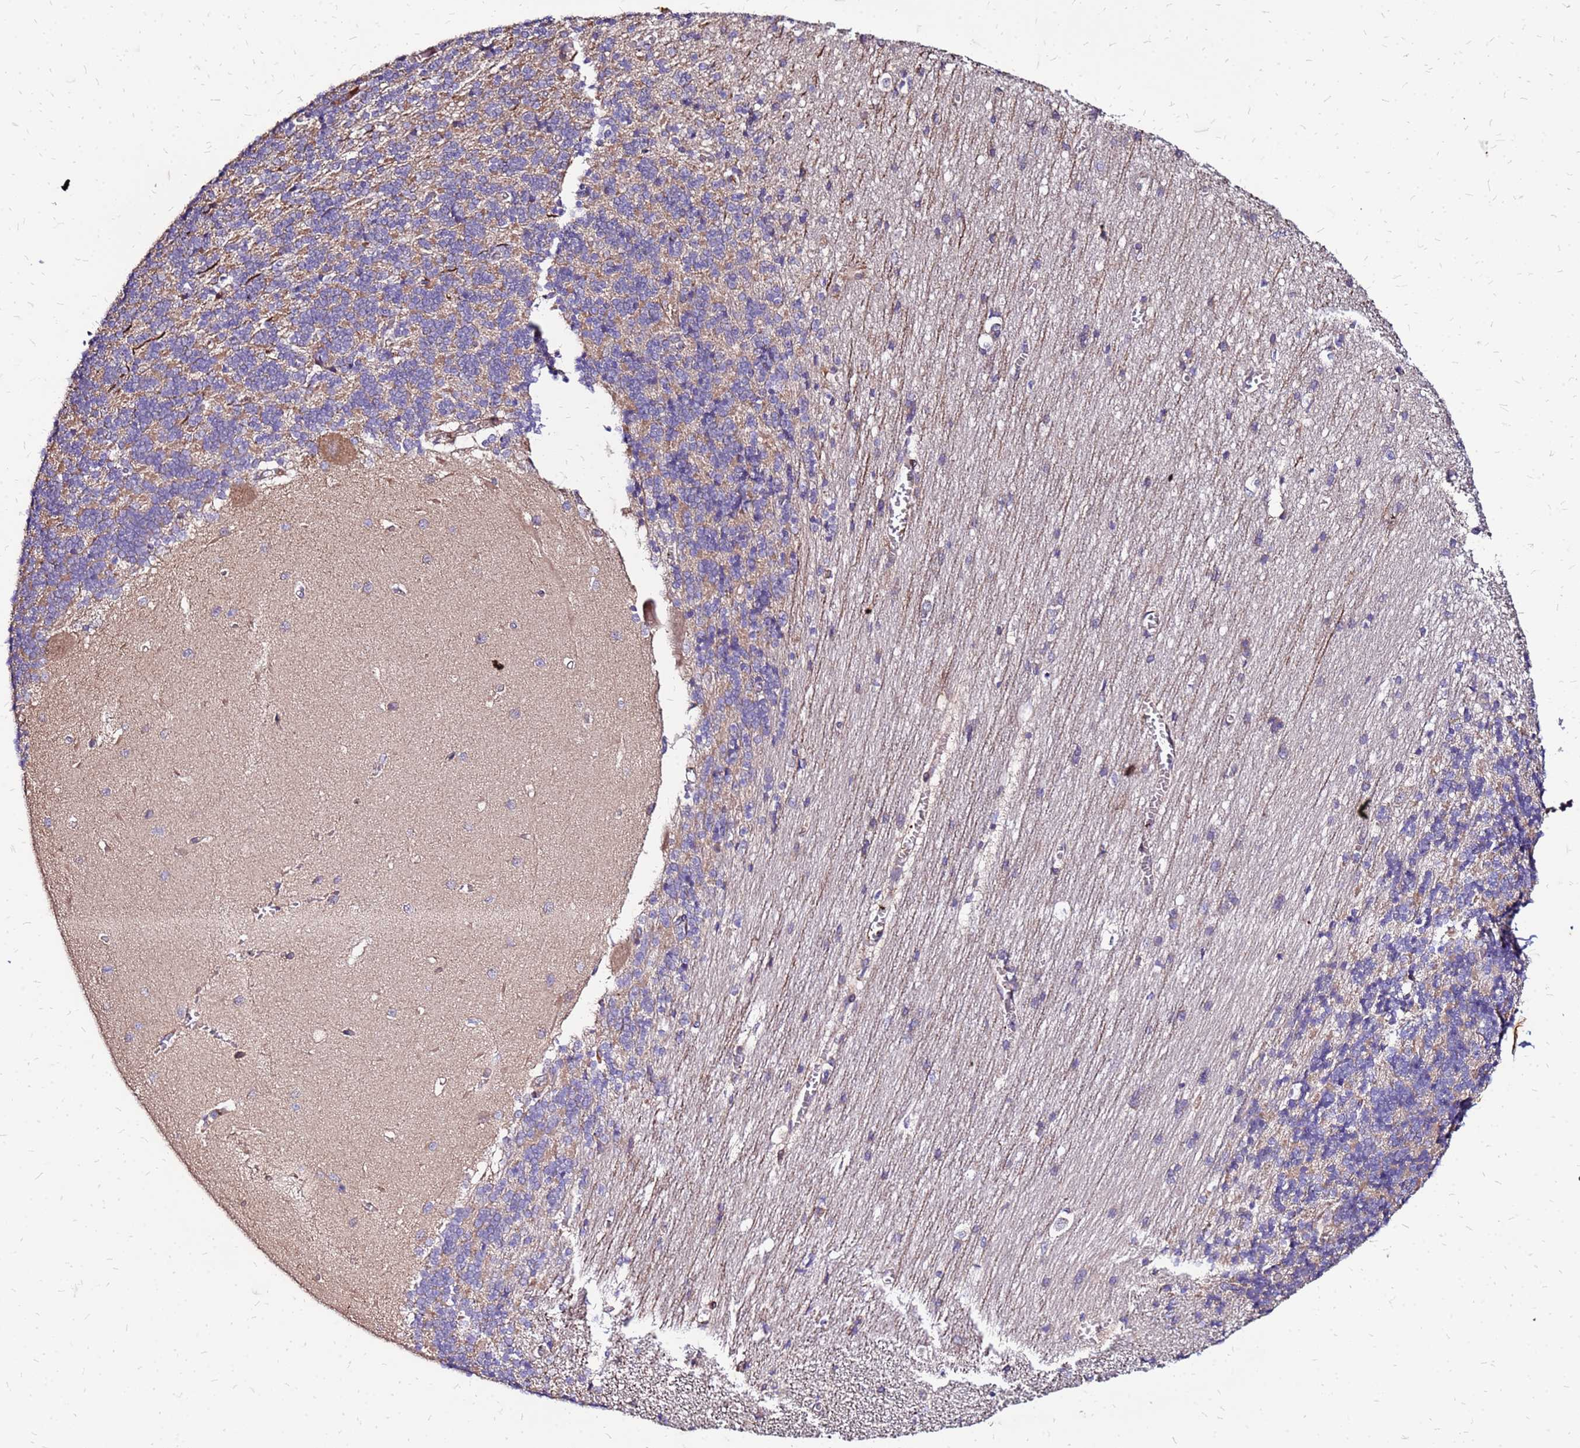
{"staining": {"intensity": "moderate", "quantity": "<25%", "location": "cytoplasmic/membranous"}, "tissue": "cerebellum", "cell_type": "Cells in granular layer", "image_type": "normal", "snomed": [{"axis": "morphology", "description": "Normal tissue, NOS"}, {"axis": "topography", "description": "Cerebellum"}], "caption": "This is an image of immunohistochemistry staining of unremarkable cerebellum, which shows moderate positivity in the cytoplasmic/membranous of cells in granular layer.", "gene": "VMO1", "patient": {"sex": "male", "age": 37}}